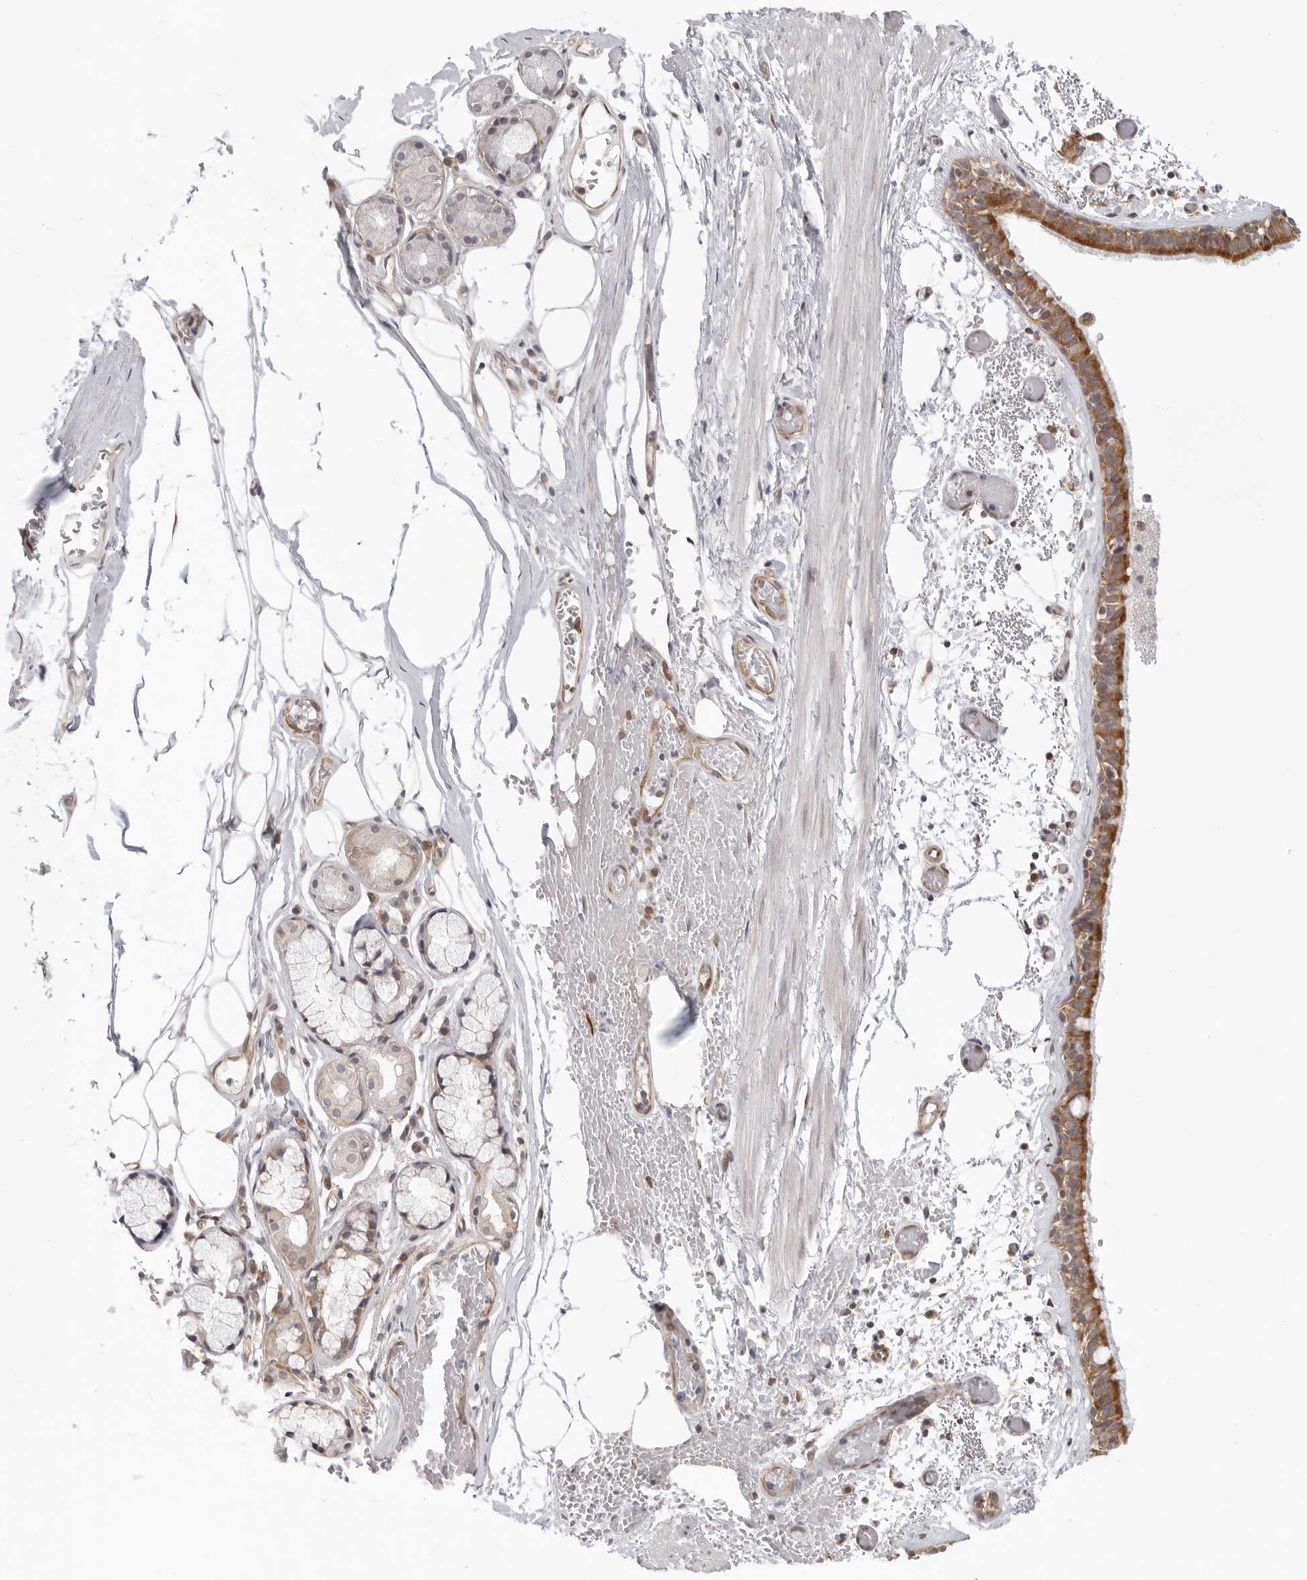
{"staining": {"intensity": "moderate", "quantity": ">75%", "location": "cytoplasmic/membranous"}, "tissue": "bronchus", "cell_type": "Respiratory epithelial cells", "image_type": "normal", "snomed": [{"axis": "morphology", "description": "Normal tissue, NOS"}, {"axis": "topography", "description": "Bronchus"}, {"axis": "topography", "description": "Lung"}], "caption": "Unremarkable bronchus reveals moderate cytoplasmic/membranous positivity in approximately >75% of respiratory epithelial cells.", "gene": "ATOH7", "patient": {"sex": "male", "age": 56}}